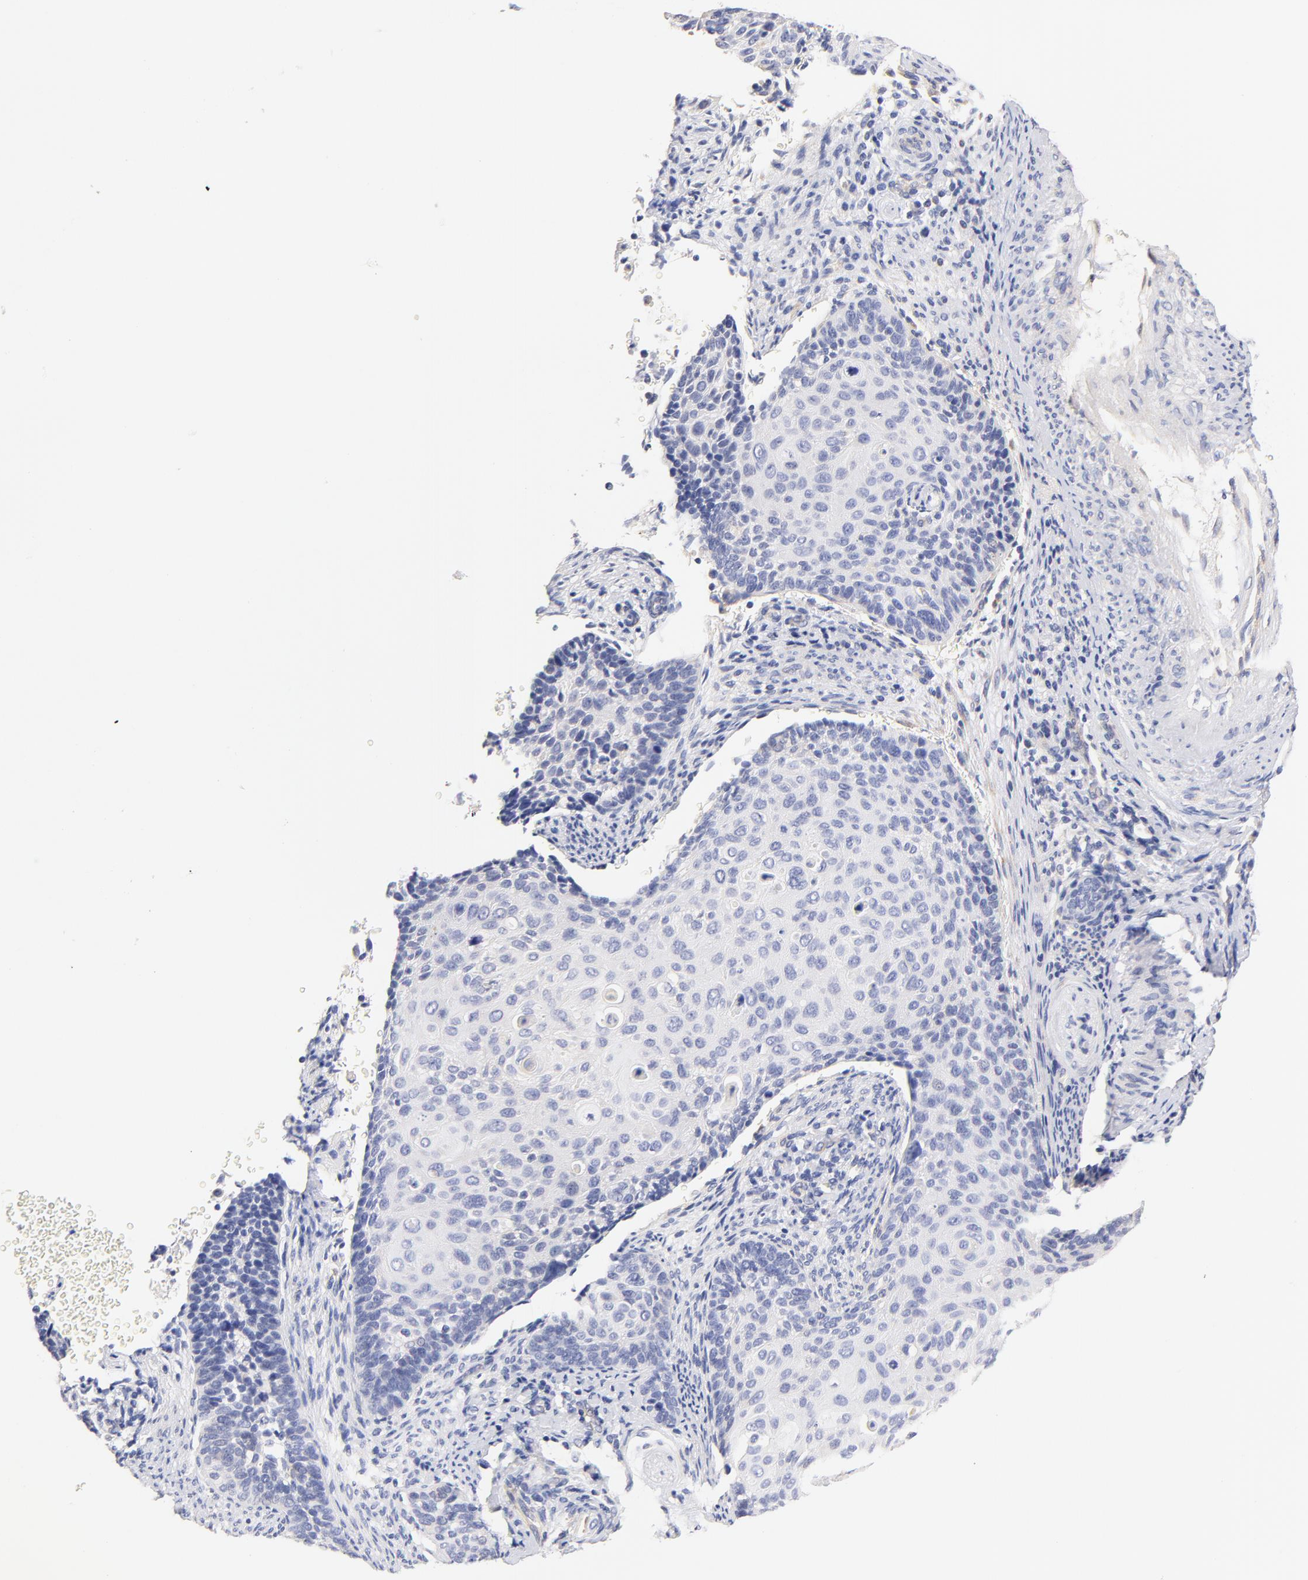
{"staining": {"intensity": "negative", "quantity": "none", "location": "none"}, "tissue": "cervical cancer", "cell_type": "Tumor cells", "image_type": "cancer", "snomed": [{"axis": "morphology", "description": "Squamous cell carcinoma, NOS"}, {"axis": "topography", "description": "Cervix"}], "caption": "High power microscopy photomicrograph of an IHC micrograph of cervical squamous cell carcinoma, revealing no significant positivity in tumor cells.", "gene": "HS3ST1", "patient": {"sex": "female", "age": 33}}